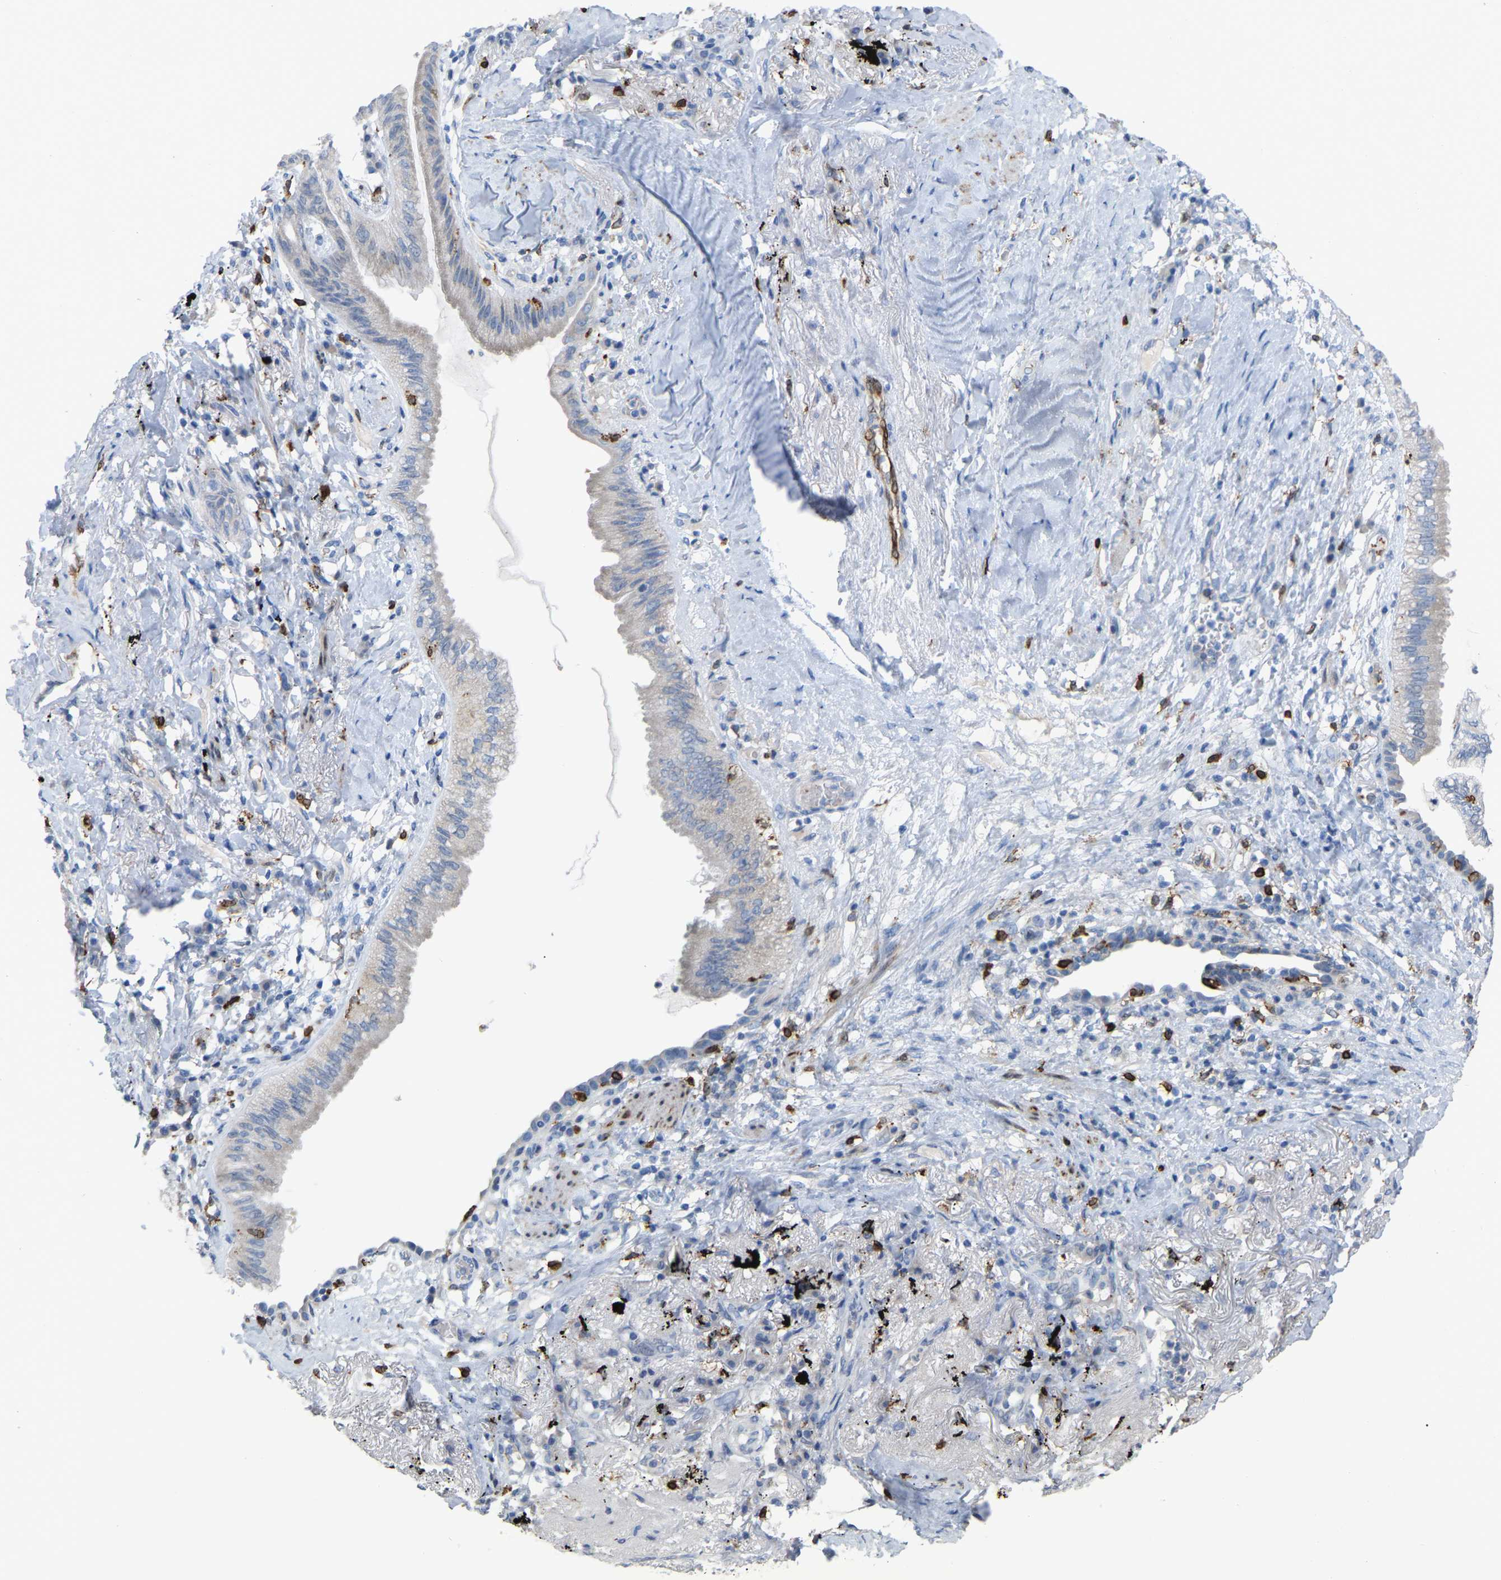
{"staining": {"intensity": "negative", "quantity": "none", "location": "none"}, "tissue": "lung cancer", "cell_type": "Tumor cells", "image_type": "cancer", "snomed": [{"axis": "morphology", "description": "Normal tissue, NOS"}, {"axis": "morphology", "description": "Adenocarcinoma, NOS"}, {"axis": "topography", "description": "Bronchus"}, {"axis": "topography", "description": "Lung"}], "caption": "Tumor cells are negative for protein expression in human lung adenocarcinoma.", "gene": "PTGS1", "patient": {"sex": "female", "age": 70}}